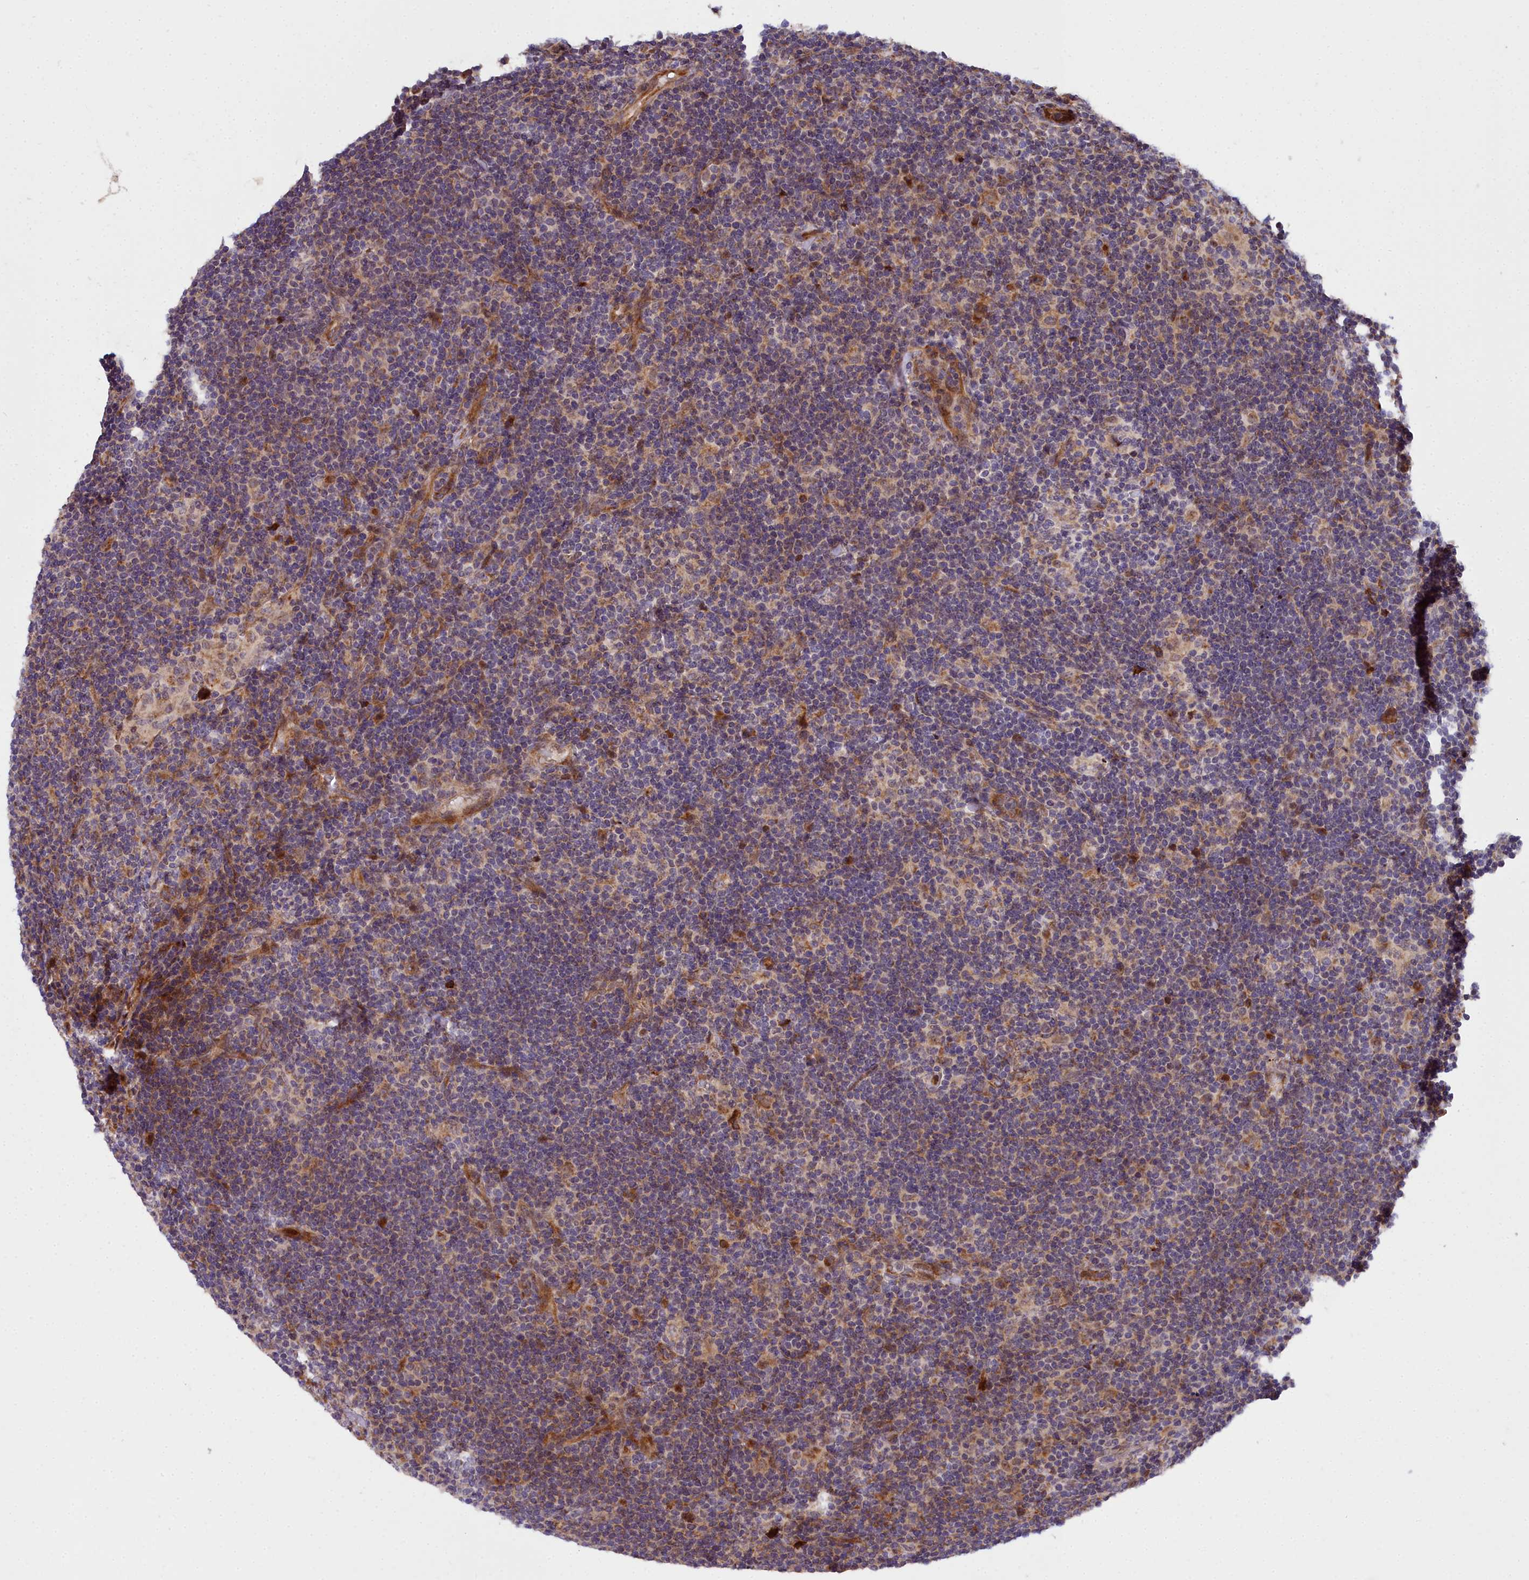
{"staining": {"intensity": "weak", "quantity": "25%-75%", "location": "cytoplasmic/membranous"}, "tissue": "lymphoma", "cell_type": "Tumor cells", "image_type": "cancer", "snomed": [{"axis": "morphology", "description": "Hodgkin's disease, NOS"}, {"axis": "topography", "description": "Lymph node"}], "caption": "Tumor cells exhibit low levels of weak cytoplasmic/membranous staining in about 25%-75% of cells in human lymphoma.", "gene": "MRPS11", "patient": {"sex": "female", "age": 57}}